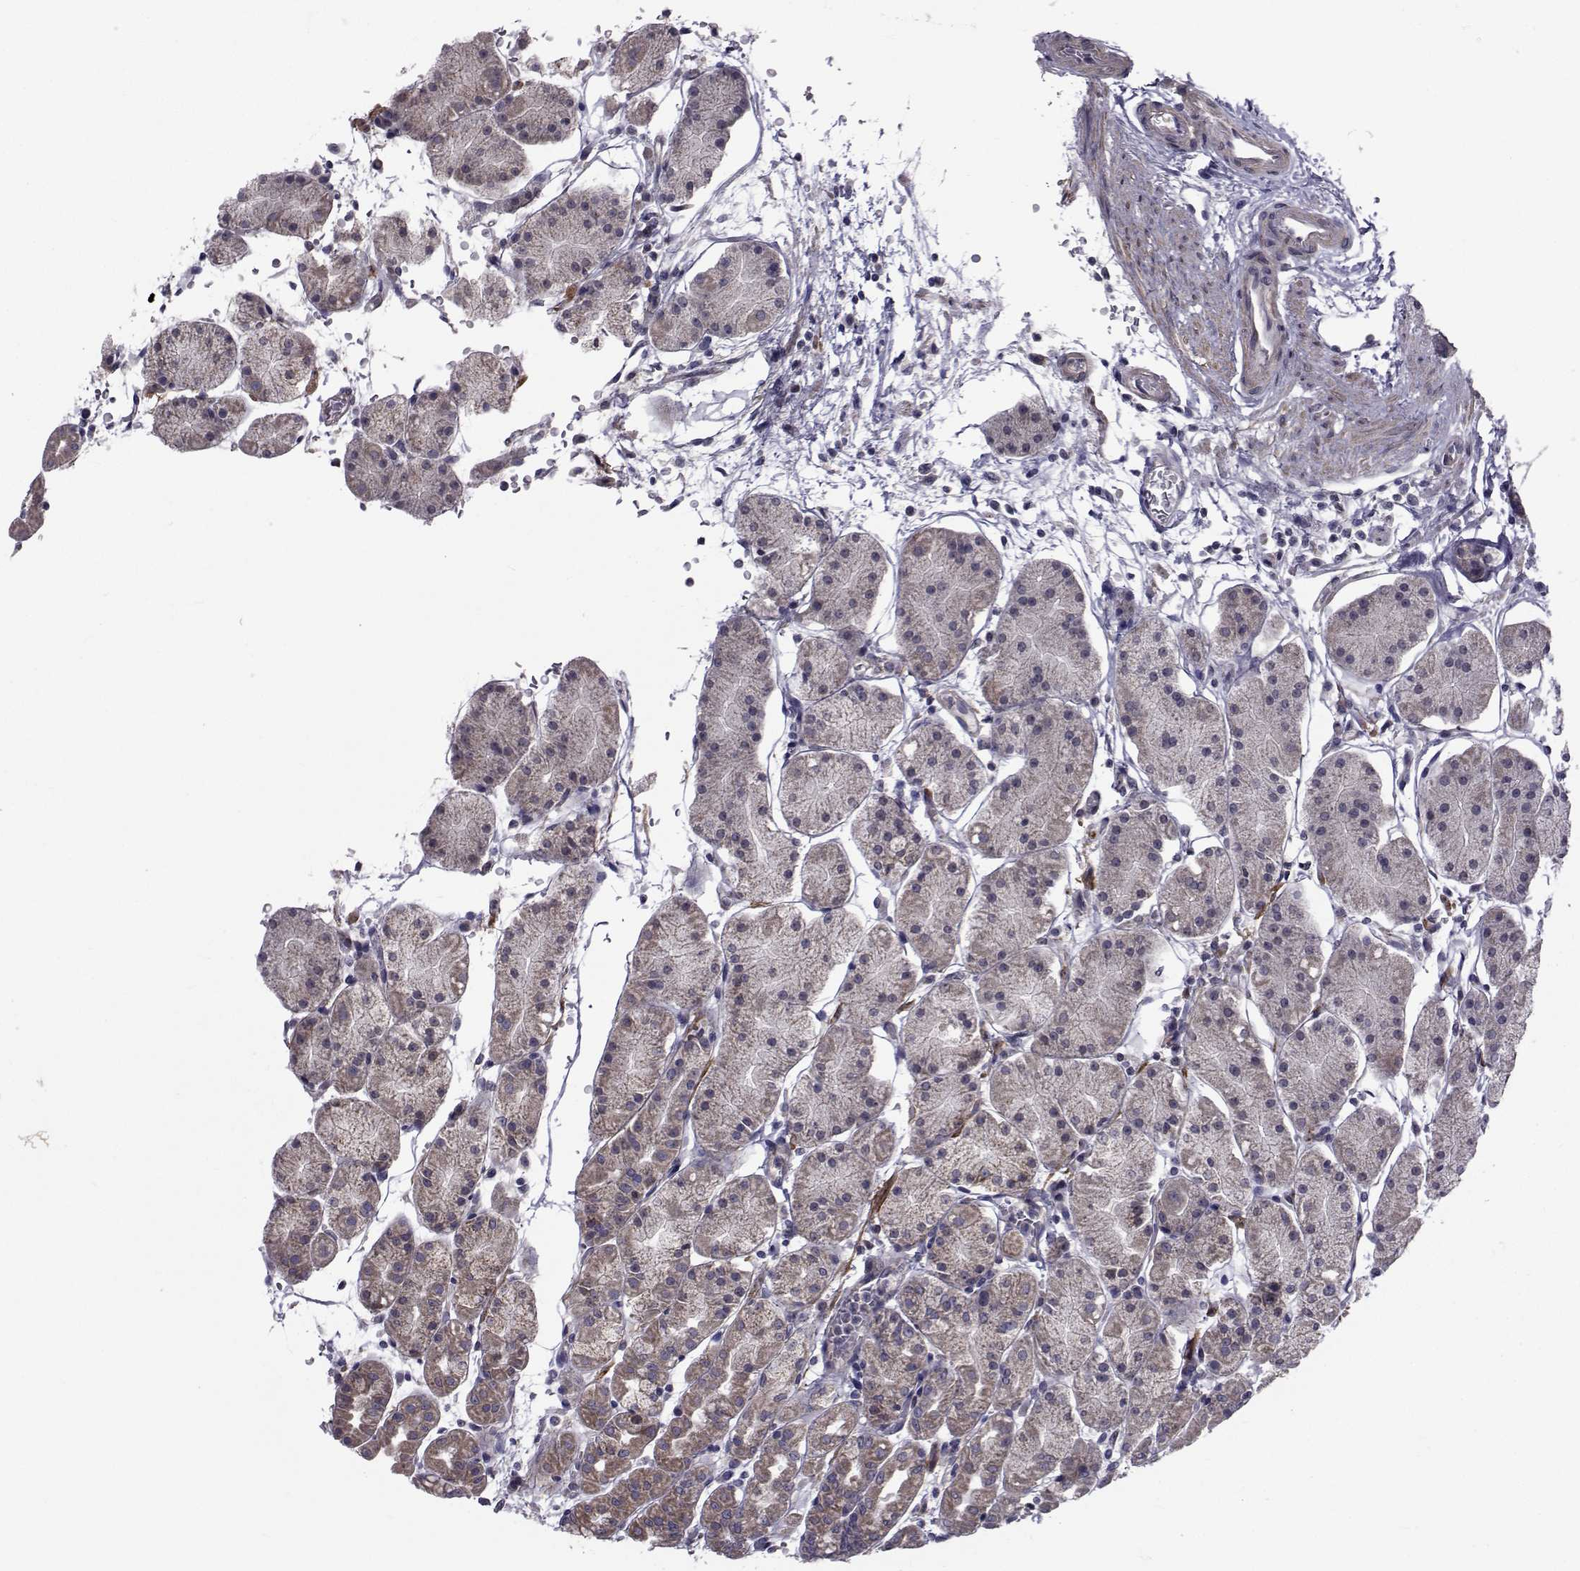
{"staining": {"intensity": "moderate", "quantity": "<25%", "location": "cytoplasmic/membranous"}, "tissue": "stomach", "cell_type": "Glandular cells", "image_type": "normal", "snomed": [{"axis": "morphology", "description": "Normal tissue, NOS"}, {"axis": "topography", "description": "Stomach"}], "caption": "Protein staining of normal stomach demonstrates moderate cytoplasmic/membranous staining in about <25% of glandular cells.", "gene": "CFAP74", "patient": {"sex": "male", "age": 54}}